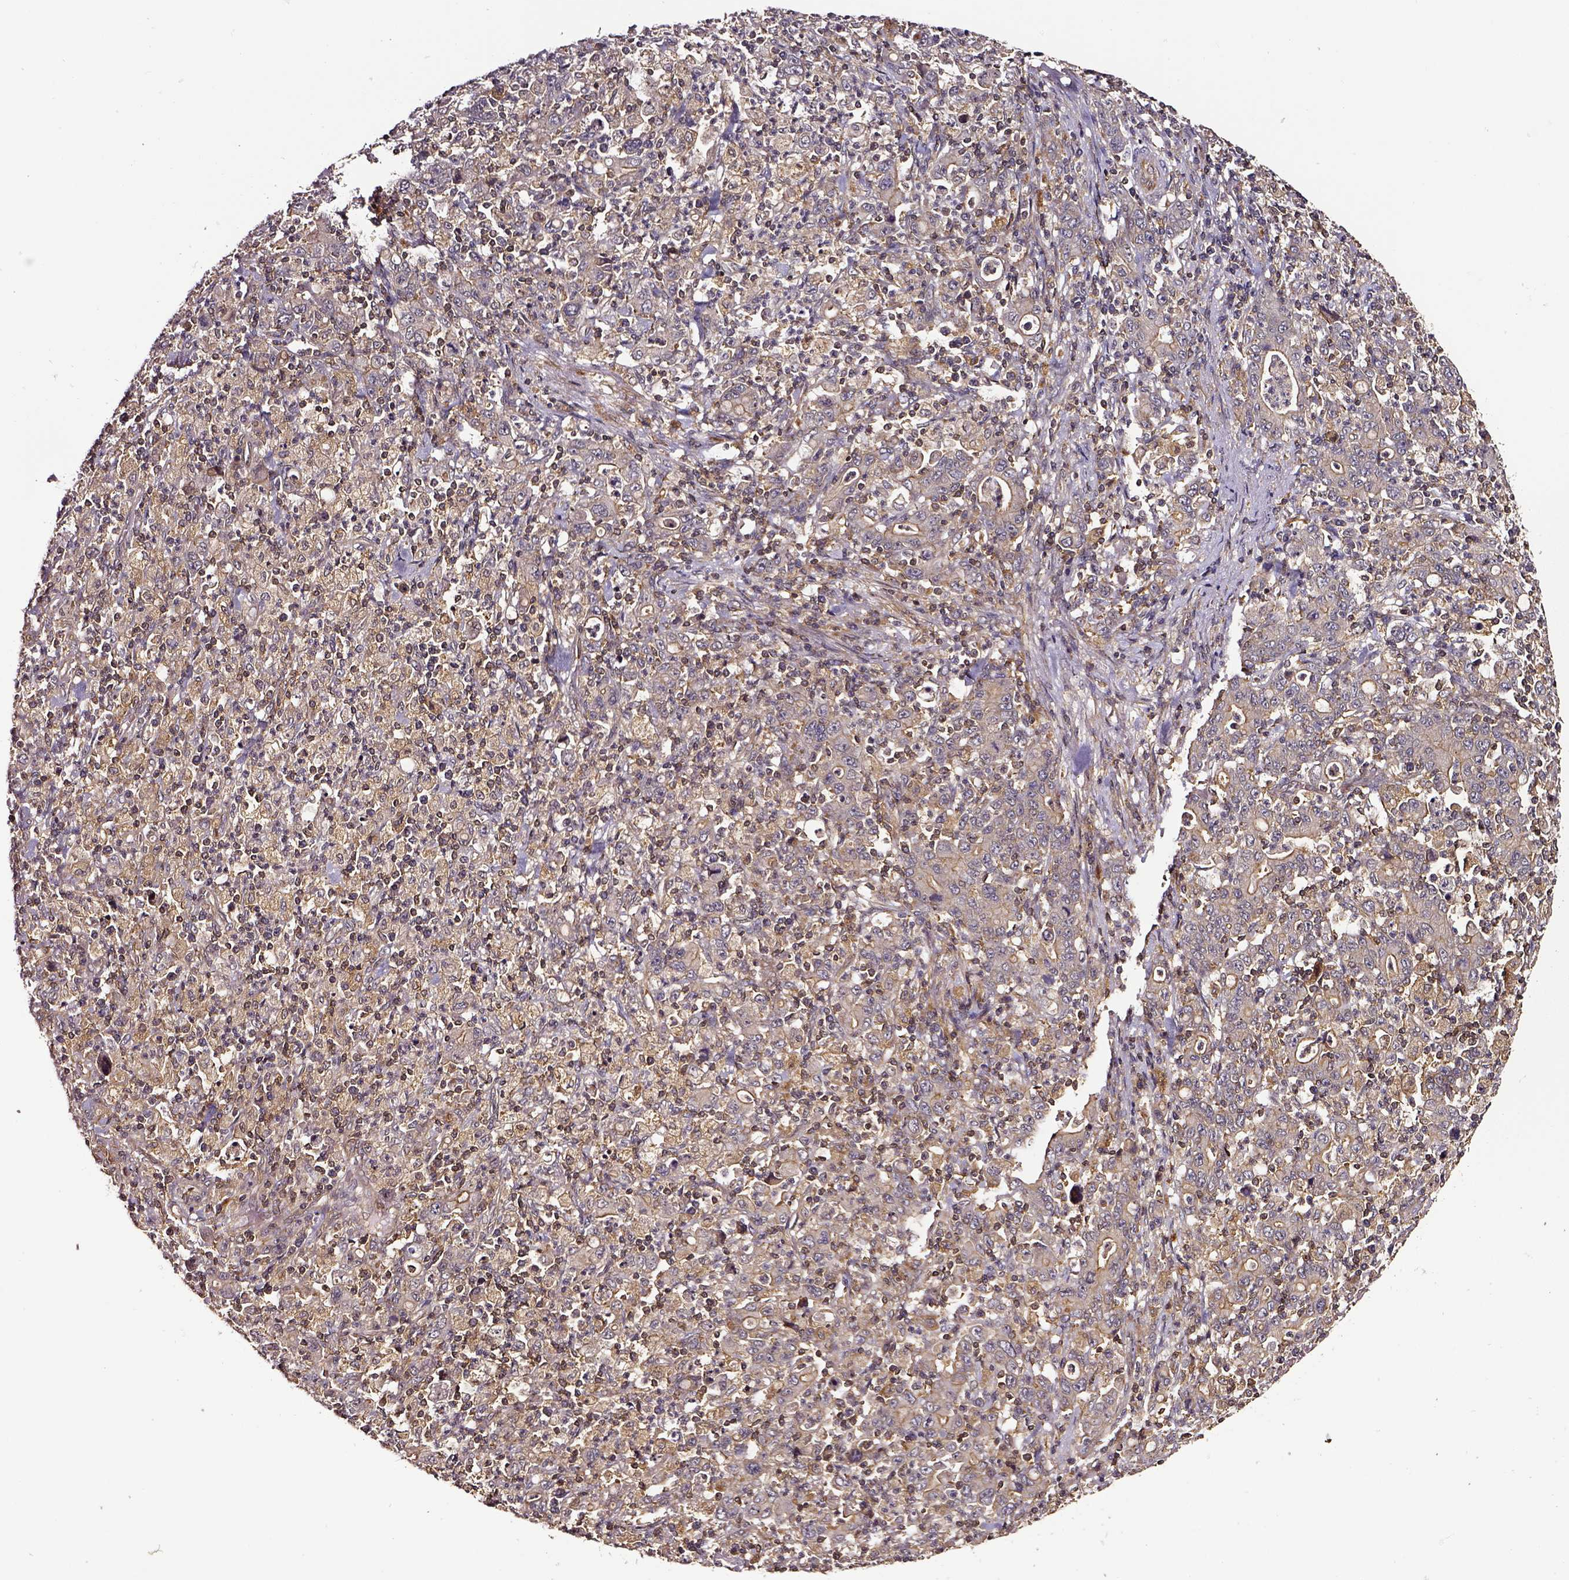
{"staining": {"intensity": "weak", "quantity": ">75%", "location": "cytoplasmic/membranous"}, "tissue": "stomach cancer", "cell_type": "Tumor cells", "image_type": "cancer", "snomed": [{"axis": "morphology", "description": "Adenocarcinoma, NOS"}, {"axis": "topography", "description": "Stomach, upper"}], "caption": "Immunohistochemistry (IHC) (DAB (3,3'-diaminobenzidine)) staining of adenocarcinoma (stomach) demonstrates weak cytoplasmic/membranous protein positivity in about >75% of tumor cells.", "gene": "RASSF5", "patient": {"sex": "male", "age": 69}}